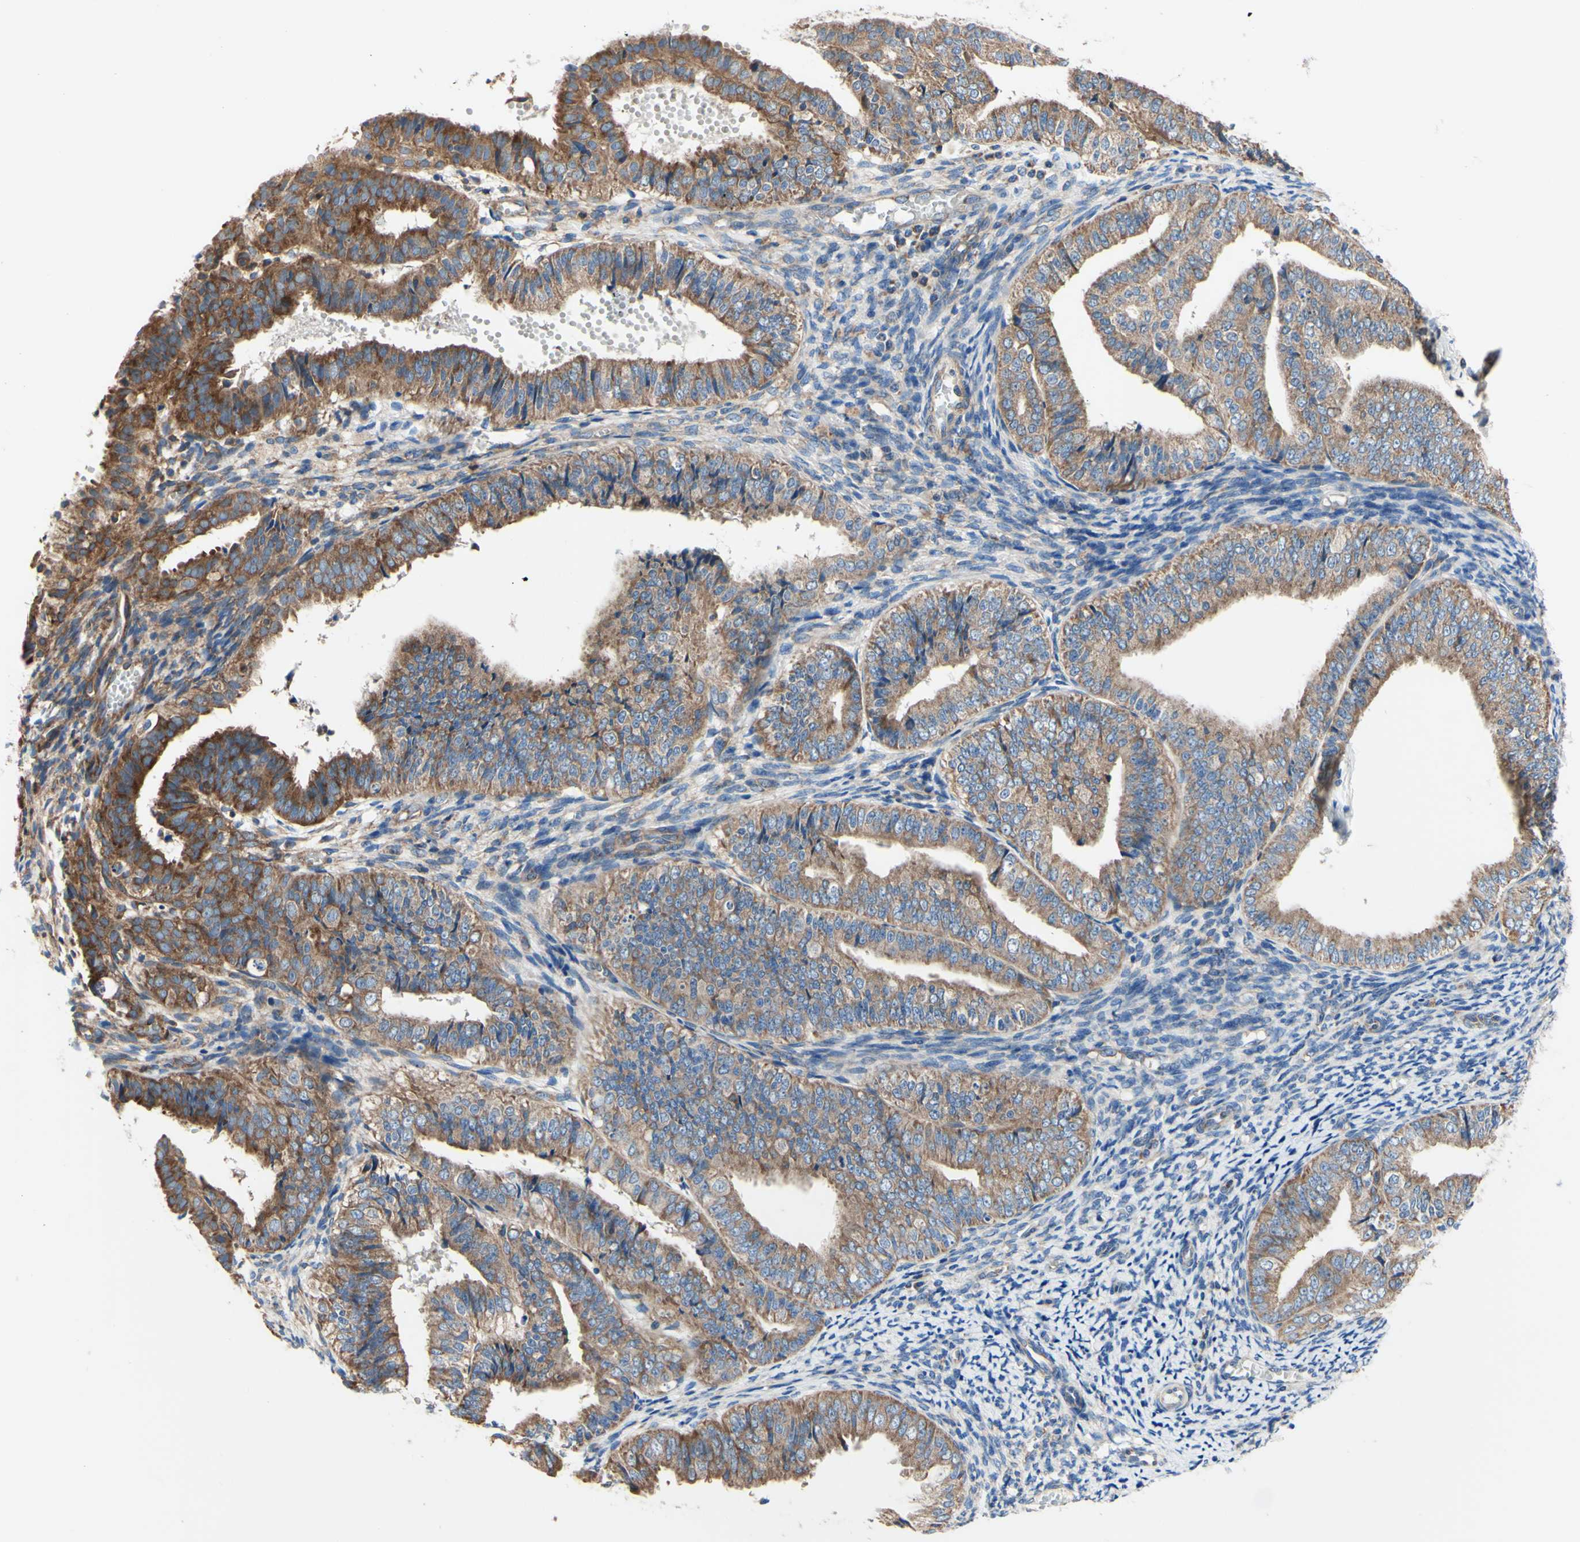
{"staining": {"intensity": "strong", "quantity": ">75%", "location": "cytoplasmic/membranous"}, "tissue": "endometrial cancer", "cell_type": "Tumor cells", "image_type": "cancer", "snomed": [{"axis": "morphology", "description": "Adenocarcinoma, NOS"}, {"axis": "topography", "description": "Endometrium"}], "caption": "DAB (3,3'-diaminobenzidine) immunohistochemical staining of endometrial adenocarcinoma shows strong cytoplasmic/membranous protein positivity in approximately >75% of tumor cells.", "gene": "FMR1", "patient": {"sex": "female", "age": 63}}